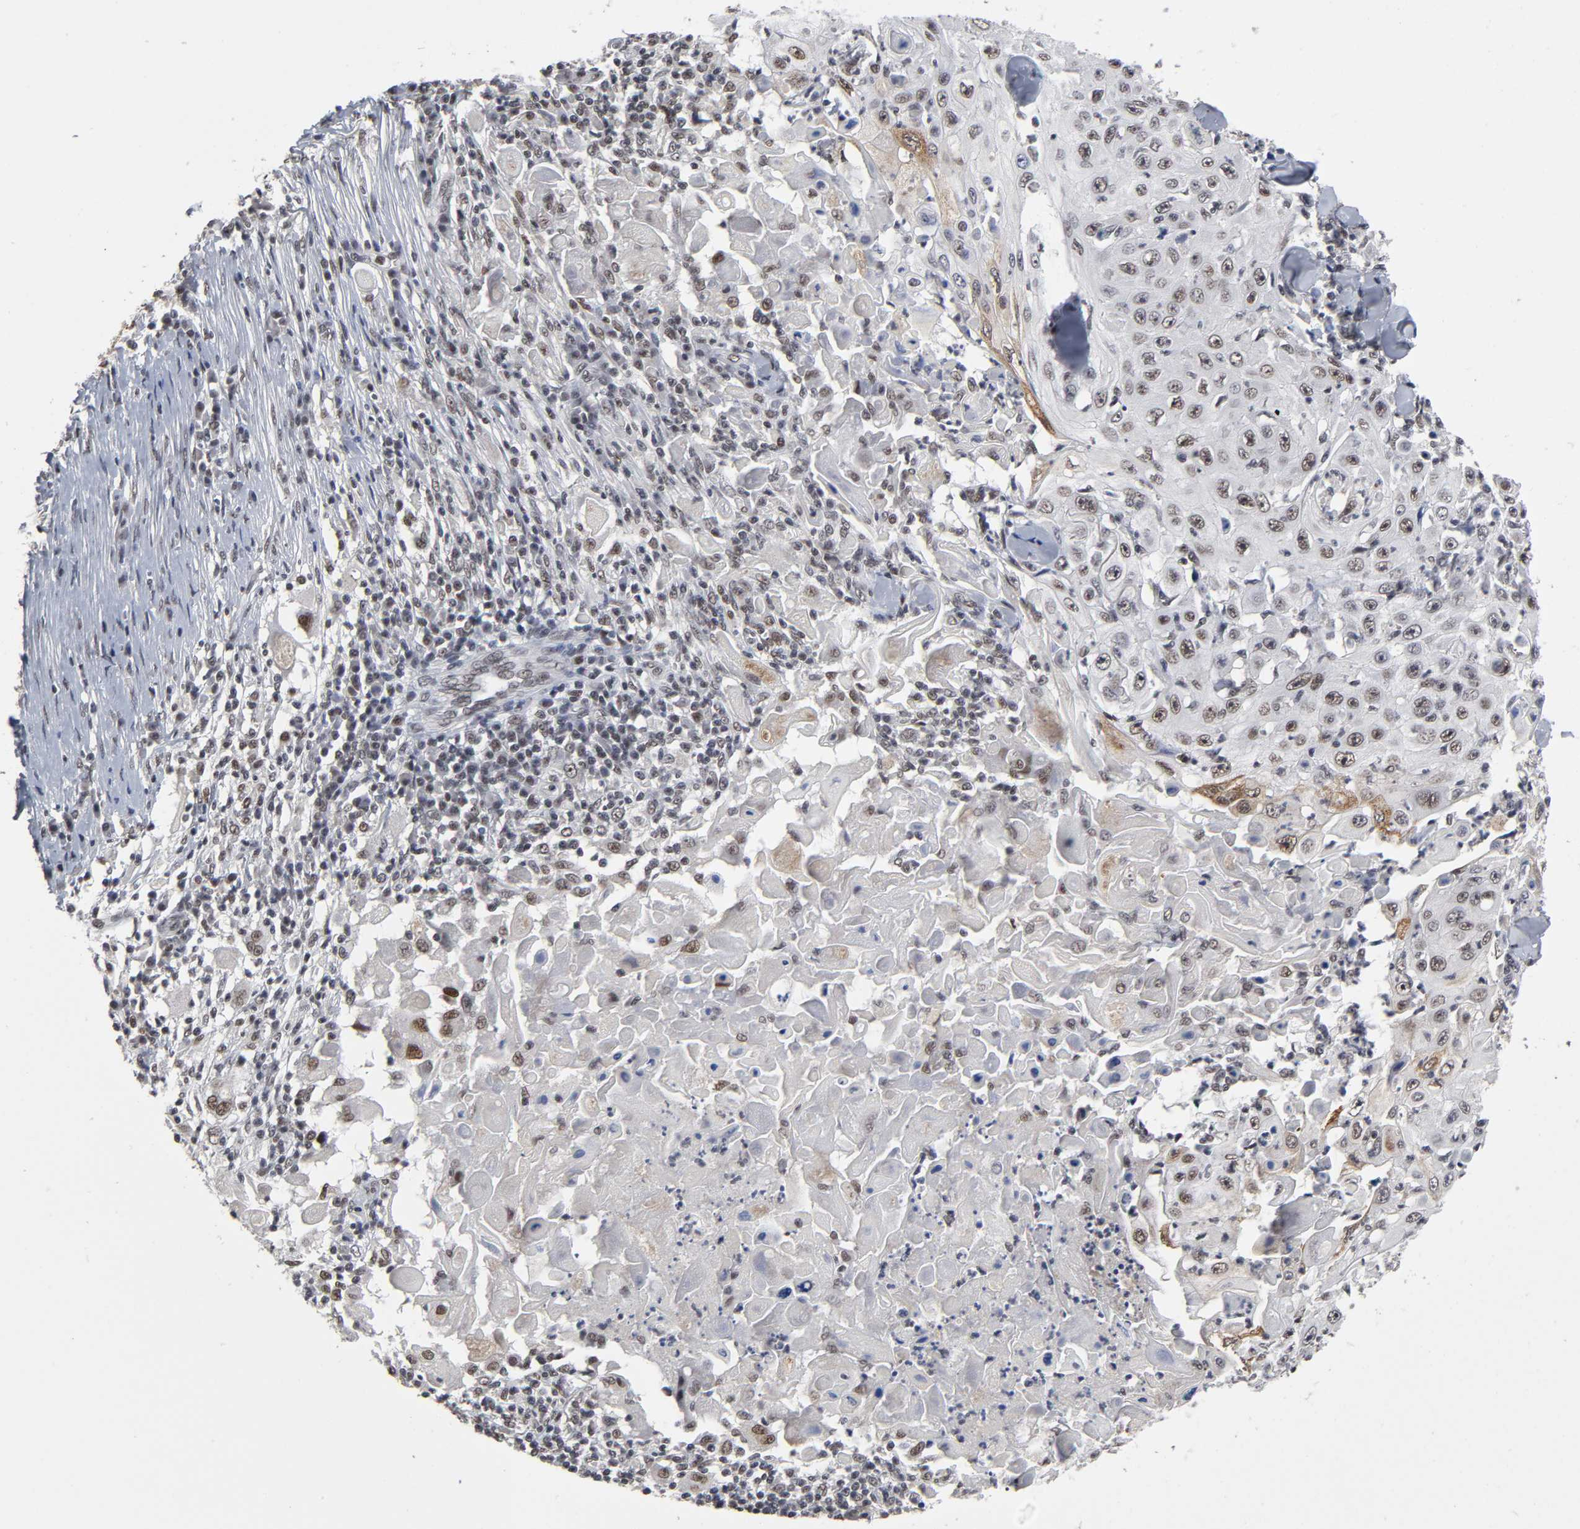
{"staining": {"intensity": "moderate", "quantity": "25%-75%", "location": "nuclear"}, "tissue": "skin cancer", "cell_type": "Tumor cells", "image_type": "cancer", "snomed": [{"axis": "morphology", "description": "Squamous cell carcinoma, NOS"}, {"axis": "topography", "description": "Skin"}], "caption": "A brown stain labels moderate nuclear expression of a protein in skin cancer (squamous cell carcinoma) tumor cells.", "gene": "TRIM33", "patient": {"sex": "male", "age": 86}}